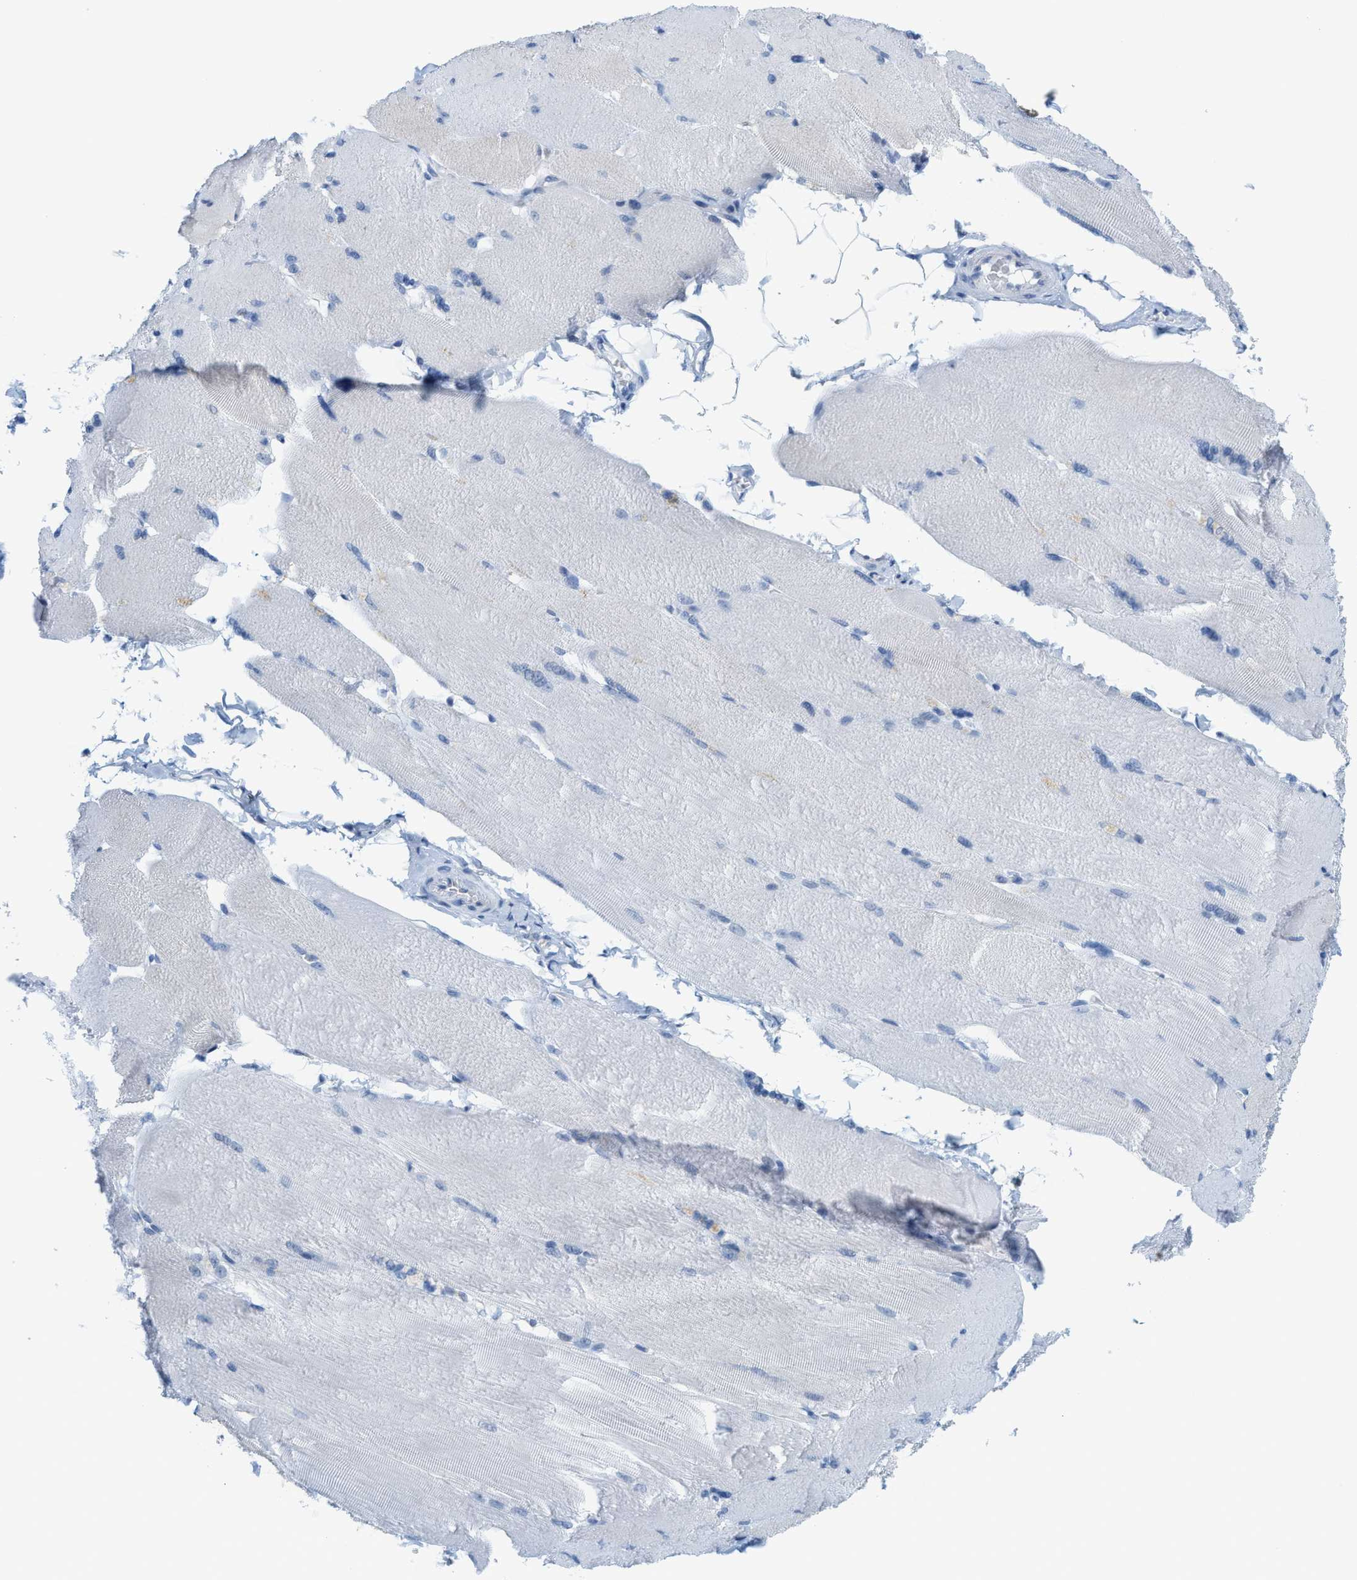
{"staining": {"intensity": "negative", "quantity": "none", "location": "none"}, "tissue": "skeletal muscle", "cell_type": "Myocytes", "image_type": "normal", "snomed": [{"axis": "morphology", "description": "Normal tissue, NOS"}, {"axis": "topography", "description": "Skin"}, {"axis": "topography", "description": "Skeletal muscle"}], "caption": "Myocytes are negative for protein expression in benign human skeletal muscle. (Immunohistochemistry (ihc), brightfield microscopy, high magnification).", "gene": "KIFC3", "patient": {"sex": "male", "age": 83}}